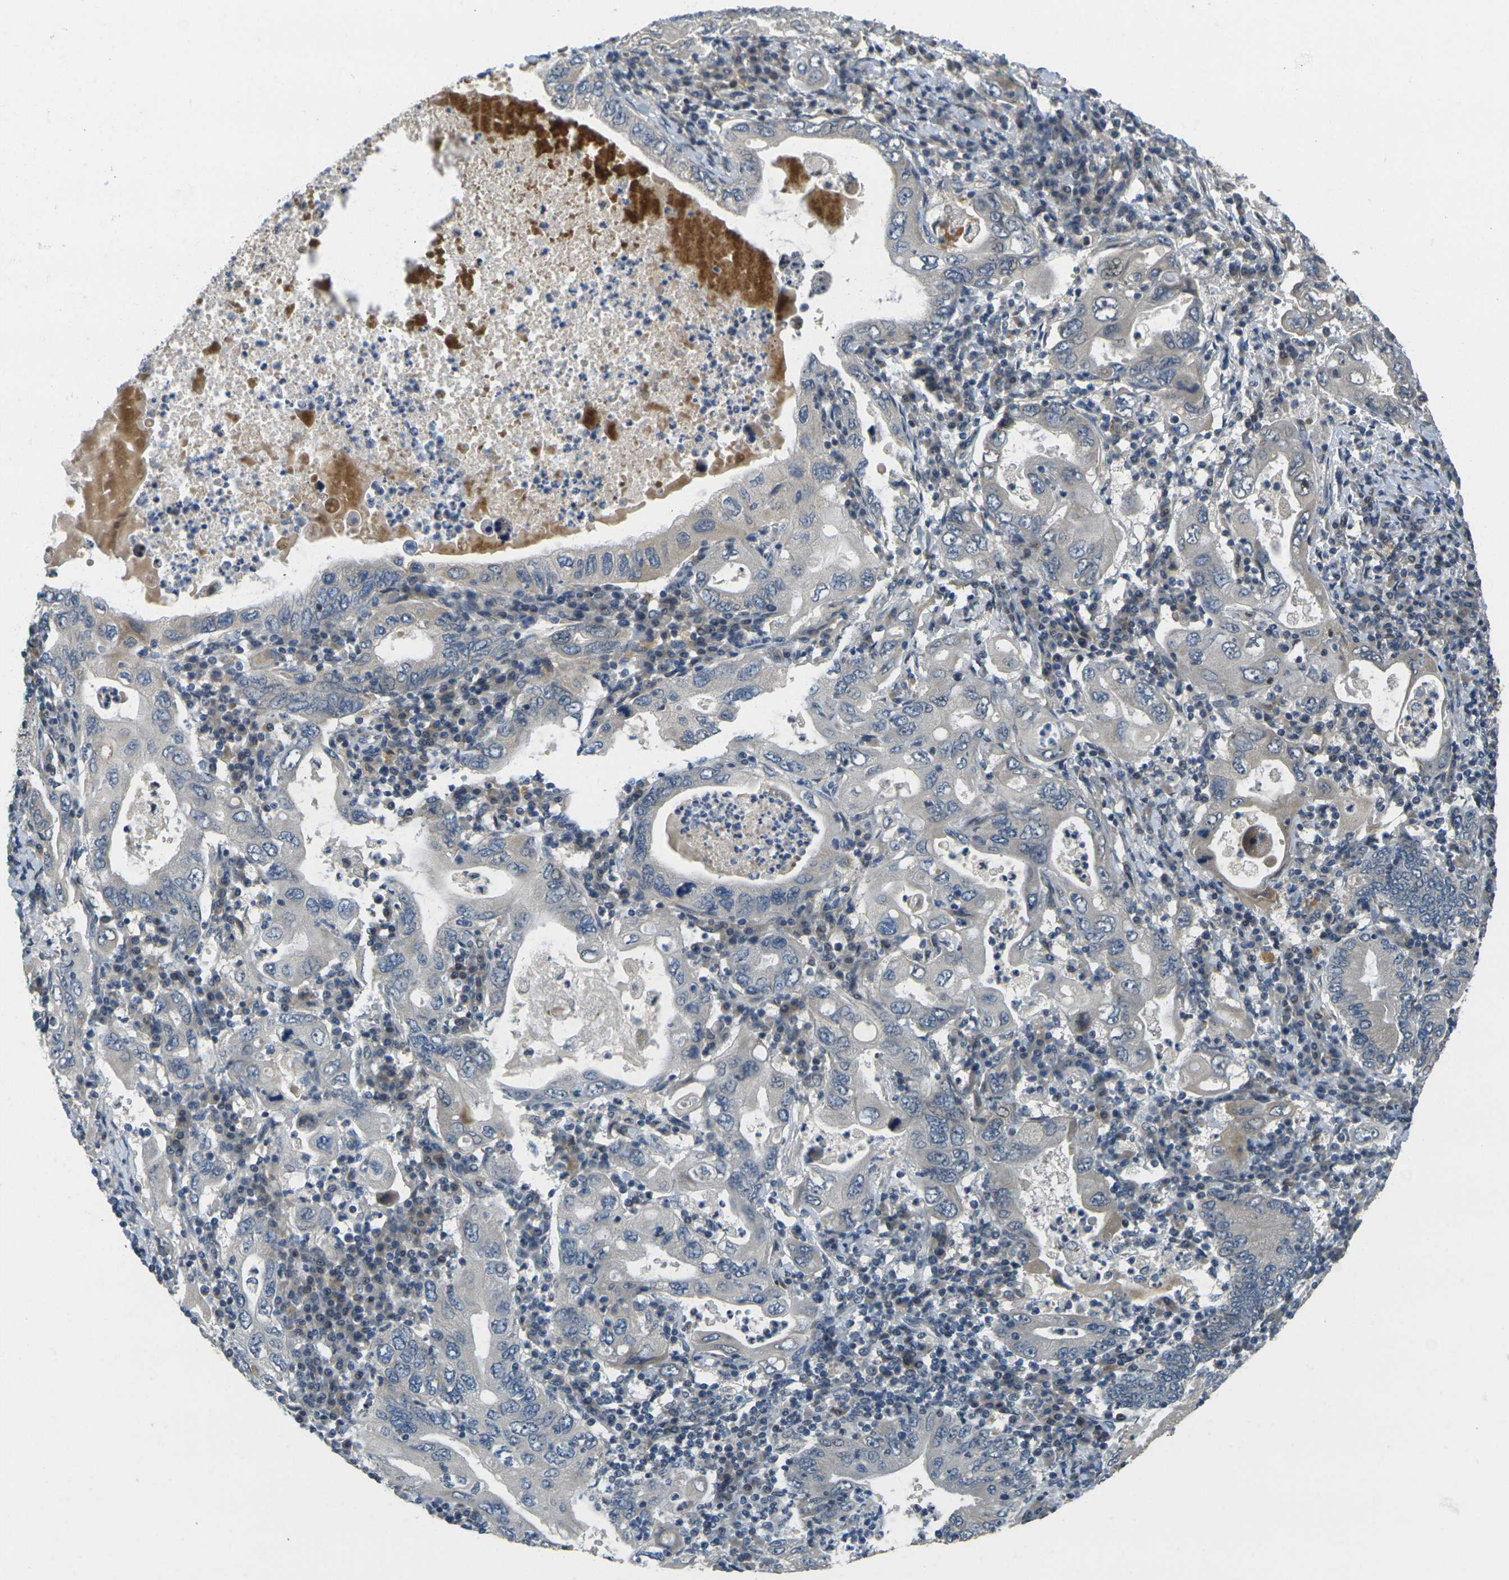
{"staining": {"intensity": "negative", "quantity": "none", "location": "none"}, "tissue": "stomach cancer", "cell_type": "Tumor cells", "image_type": "cancer", "snomed": [{"axis": "morphology", "description": "Normal tissue, NOS"}, {"axis": "morphology", "description": "Adenocarcinoma, NOS"}, {"axis": "topography", "description": "Esophagus"}, {"axis": "topography", "description": "Stomach, upper"}, {"axis": "topography", "description": "Peripheral nerve tissue"}], "caption": "Immunohistochemistry (IHC) micrograph of neoplastic tissue: human stomach cancer stained with DAB (3,3'-diaminobenzidine) reveals no significant protein expression in tumor cells. (DAB immunohistochemistry (IHC) with hematoxylin counter stain).", "gene": "KLHL8", "patient": {"sex": "male", "age": 62}}